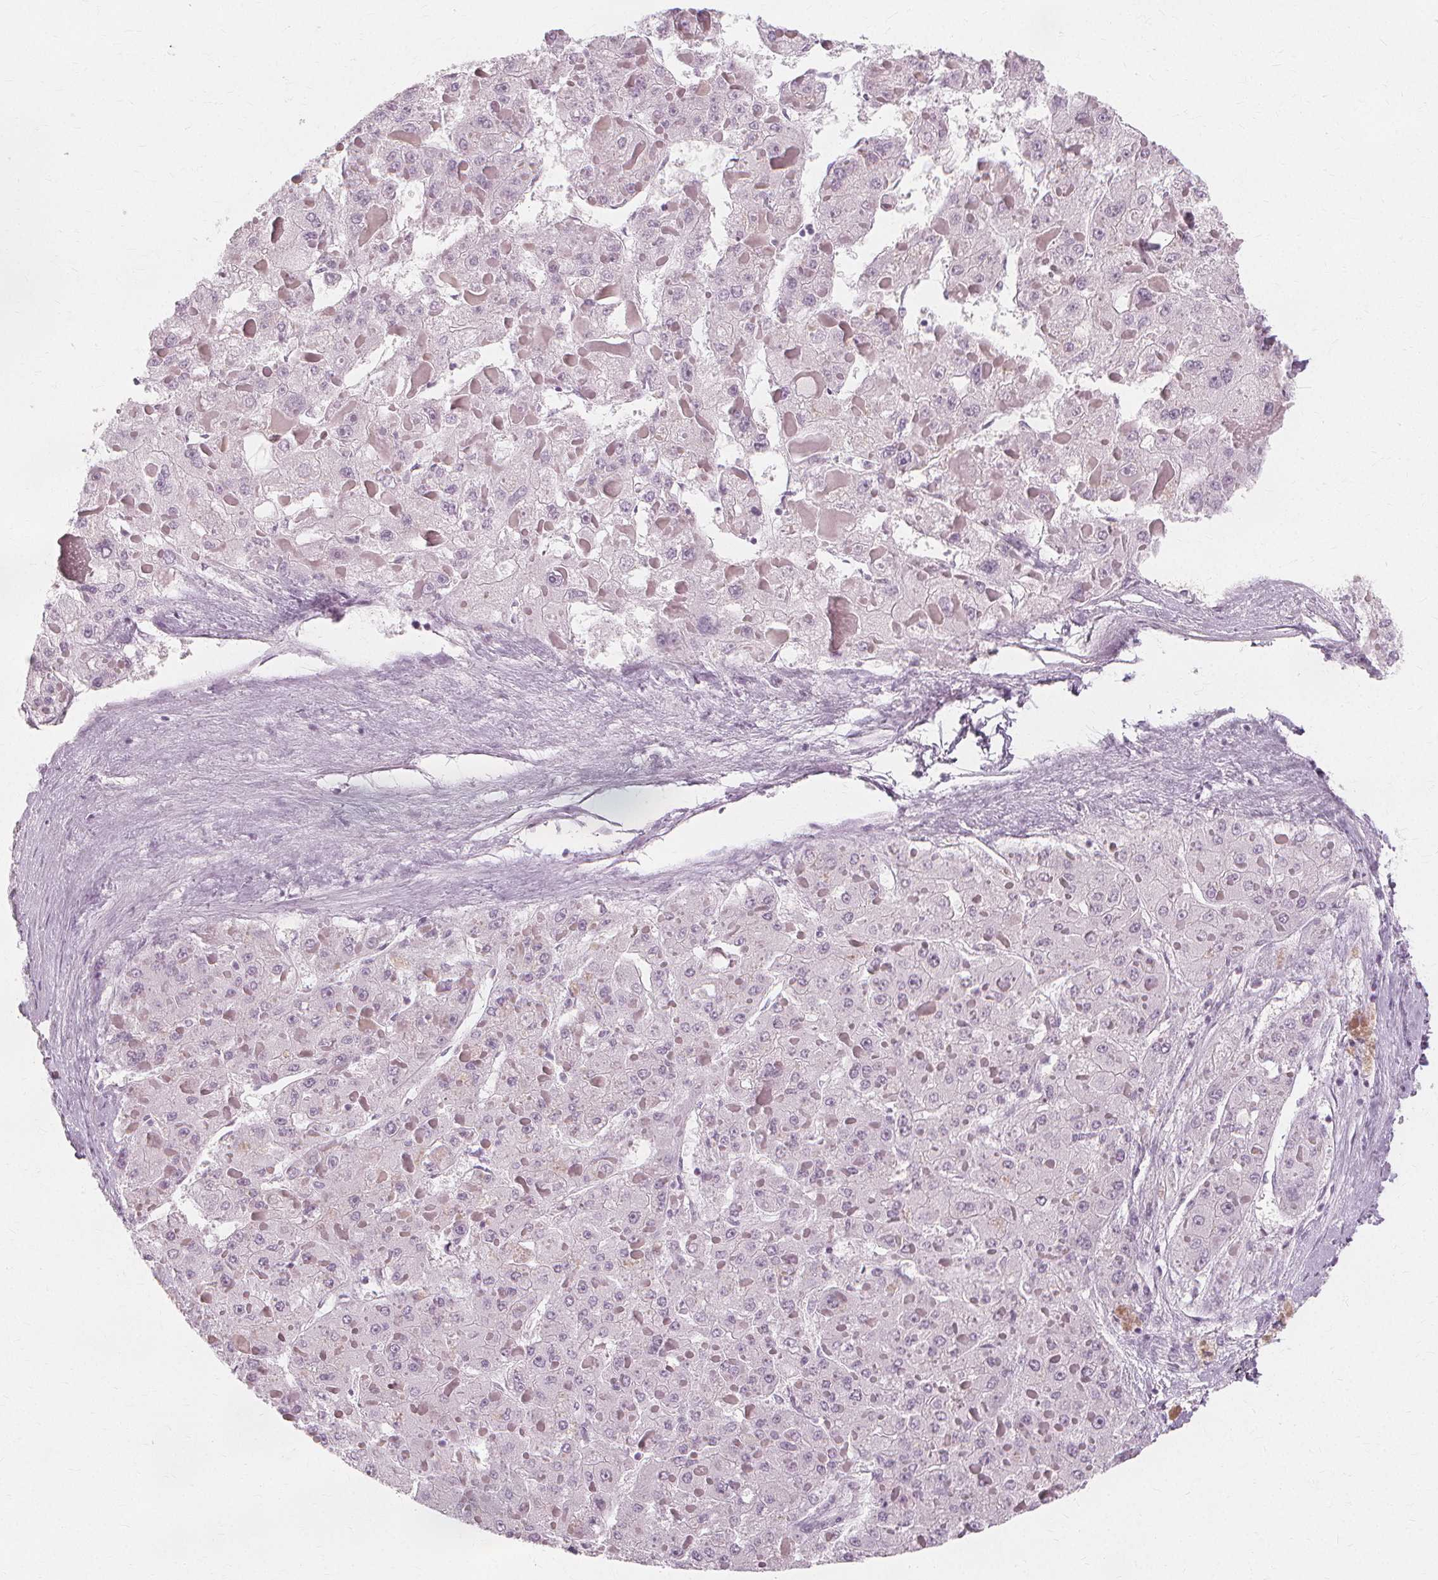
{"staining": {"intensity": "negative", "quantity": "none", "location": "none"}, "tissue": "liver cancer", "cell_type": "Tumor cells", "image_type": "cancer", "snomed": [{"axis": "morphology", "description": "Carcinoma, Hepatocellular, NOS"}, {"axis": "topography", "description": "Liver"}], "caption": "Immunohistochemistry histopathology image of neoplastic tissue: liver cancer stained with DAB (3,3'-diaminobenzidine) reveals no significant protein positivity in tumor cells.", "gene": "NXPE1", "patient": {"sex": "female", "age": 73}}